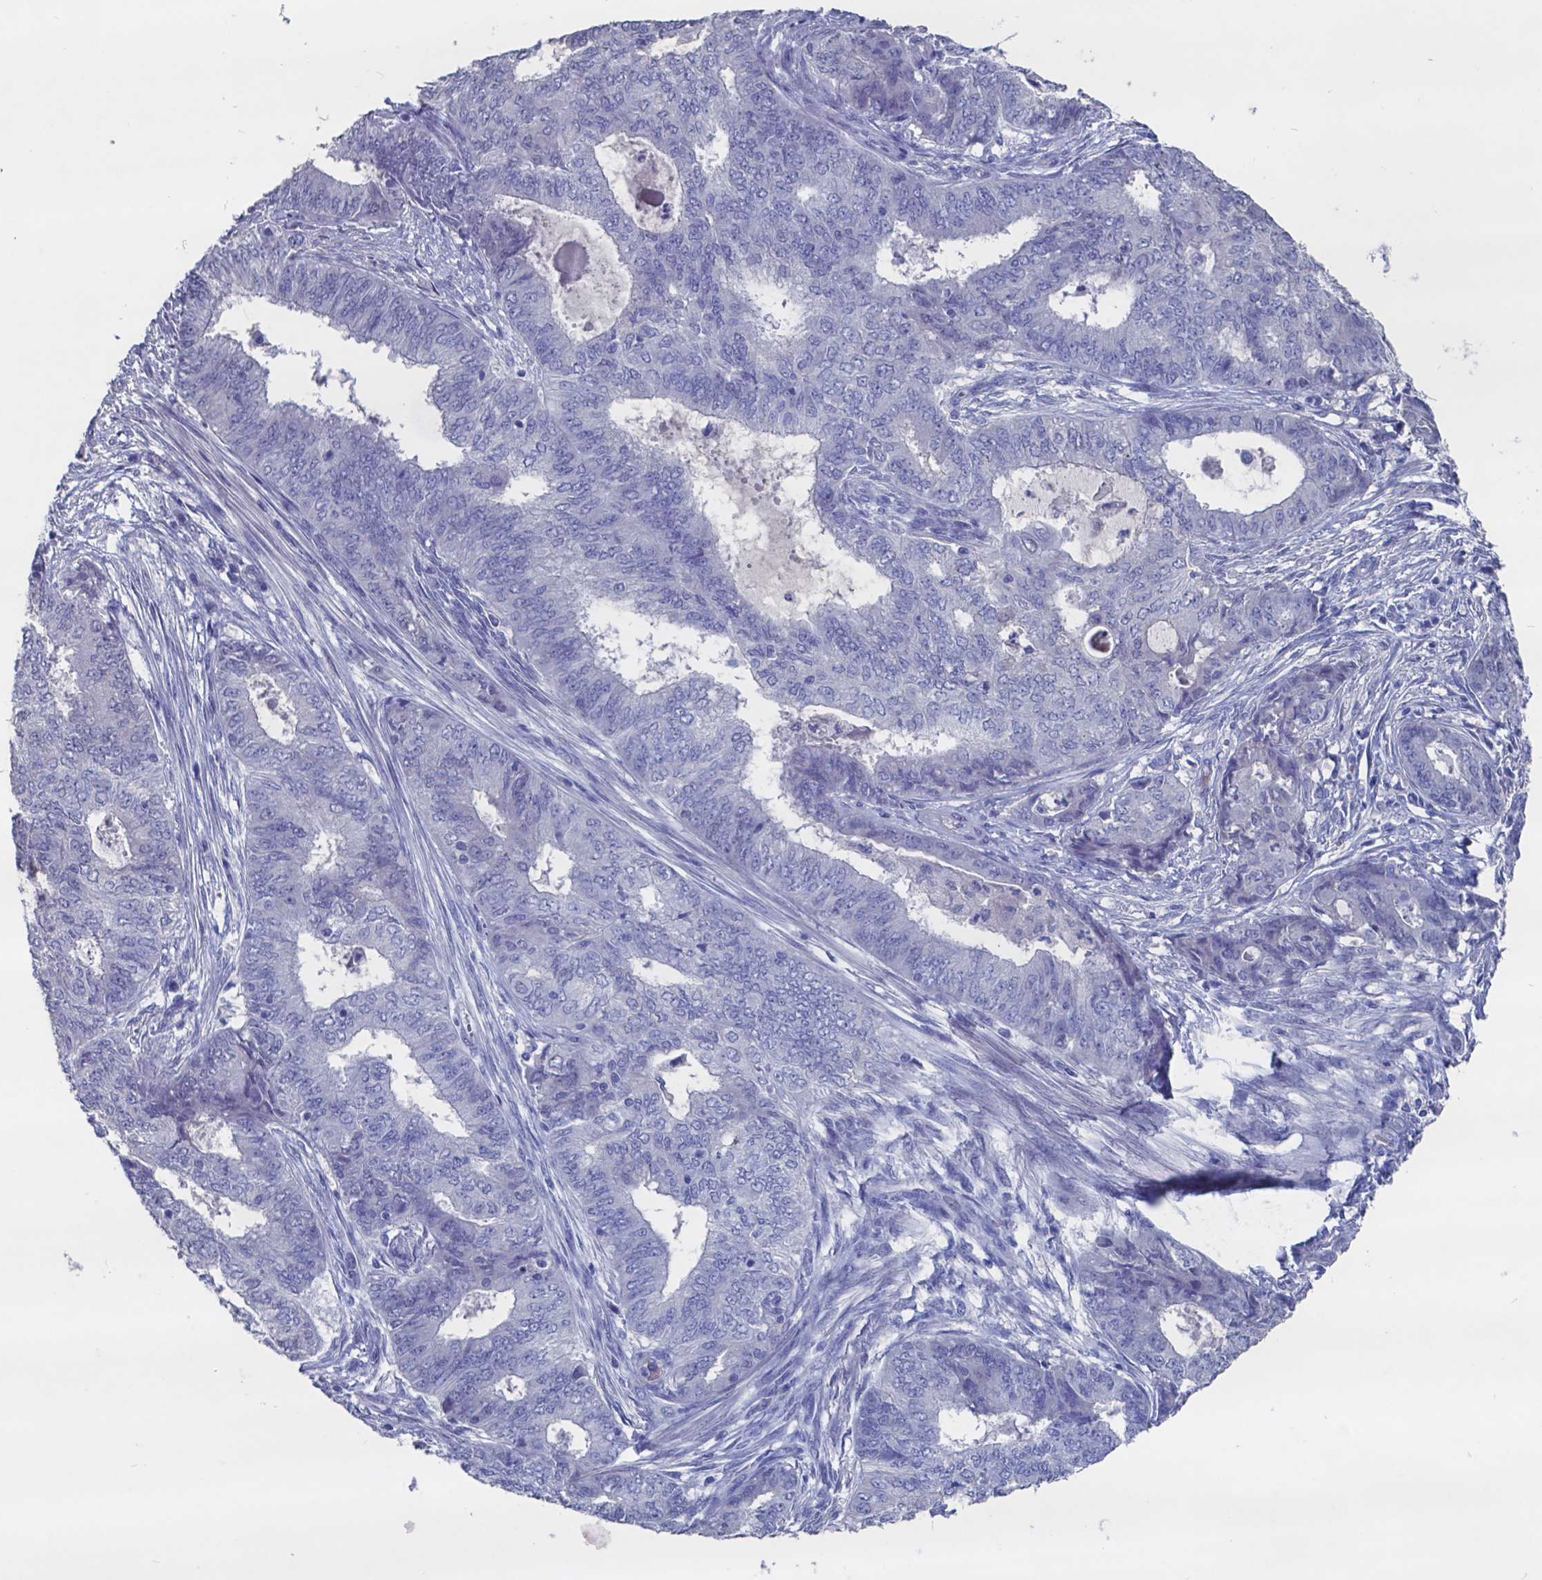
{"staining": {"intensity": "negative", "quantity": "none", "location": "none"}, "tissue": "endometrial cancer", "cell_type": "Tumor cells", "image_type": "cancer", "snomed": [{"axis": "morphology", "description": "Adenocarcinoma, NOS"}, {"axis": "topography", "description": "Endometrium"}], "caption": "A photomicrograph of human endometrial cancer (adenocarcinoma) is negative for staining in tumor cells.", "gene": "TTR", "patient": {"sex": "female", "age": 62}}